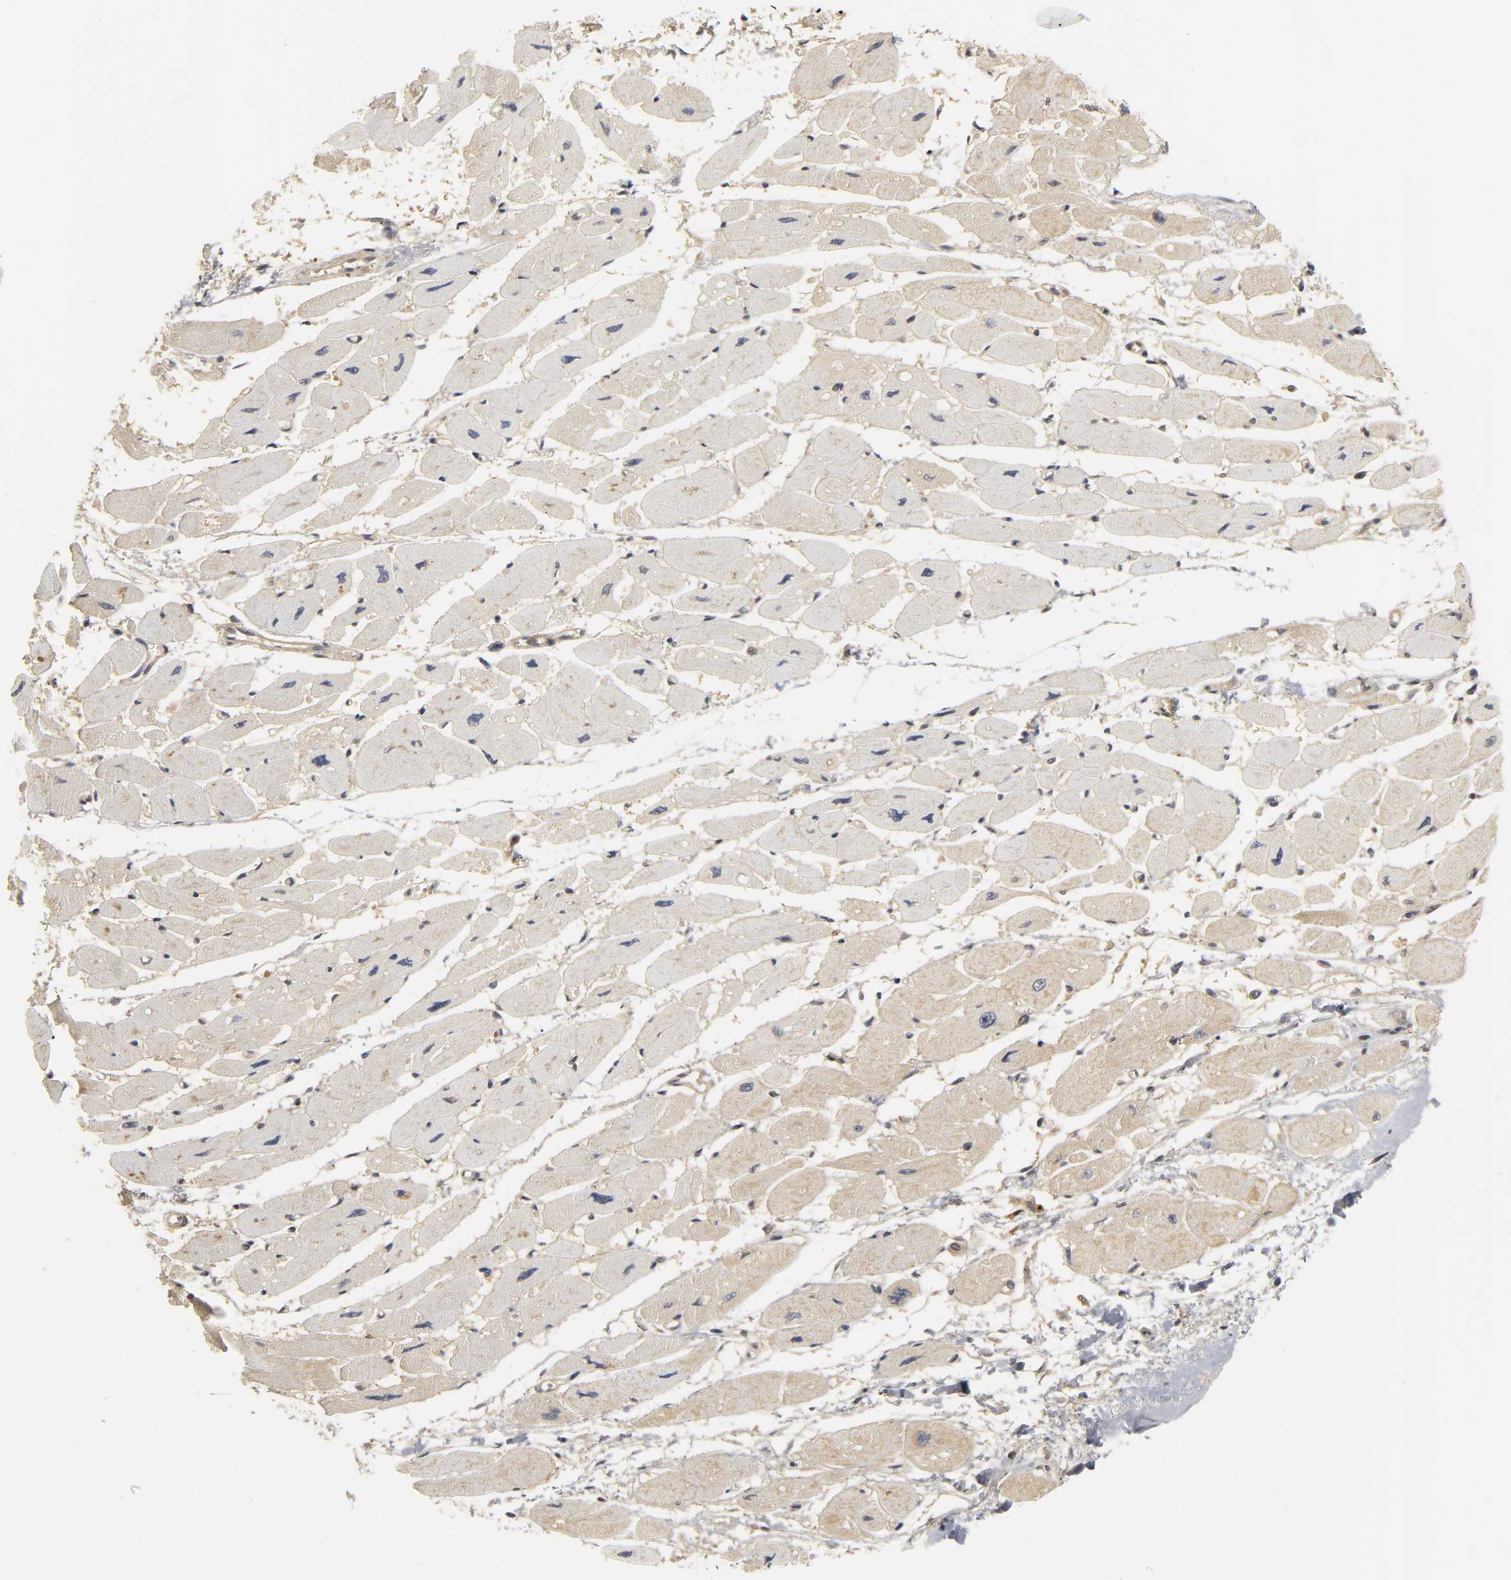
{"staining": {"intensity": "weak", "quantity": "25%-75%", "location": "cytoplasmic/membranous"}, "tissue": "heart muscle", "cell_type": "Cardiomyocytes", "image_type": "normal", "snomed": [{"axis": "morphology", "description": "Normal tissue, NOS"}, {"axis": "topography", "description": "Heart"}], "caption": "Immunohistochemistry of benign human heart muscle displays low levels of weak cytoplasmic/membranous expression in approximately 25%-75% of cardiomyocytes. (IHC, brightfield microscopy, high magnification).", "gene": "PARK7", "patient": {"sex": "female", "age": 54}}